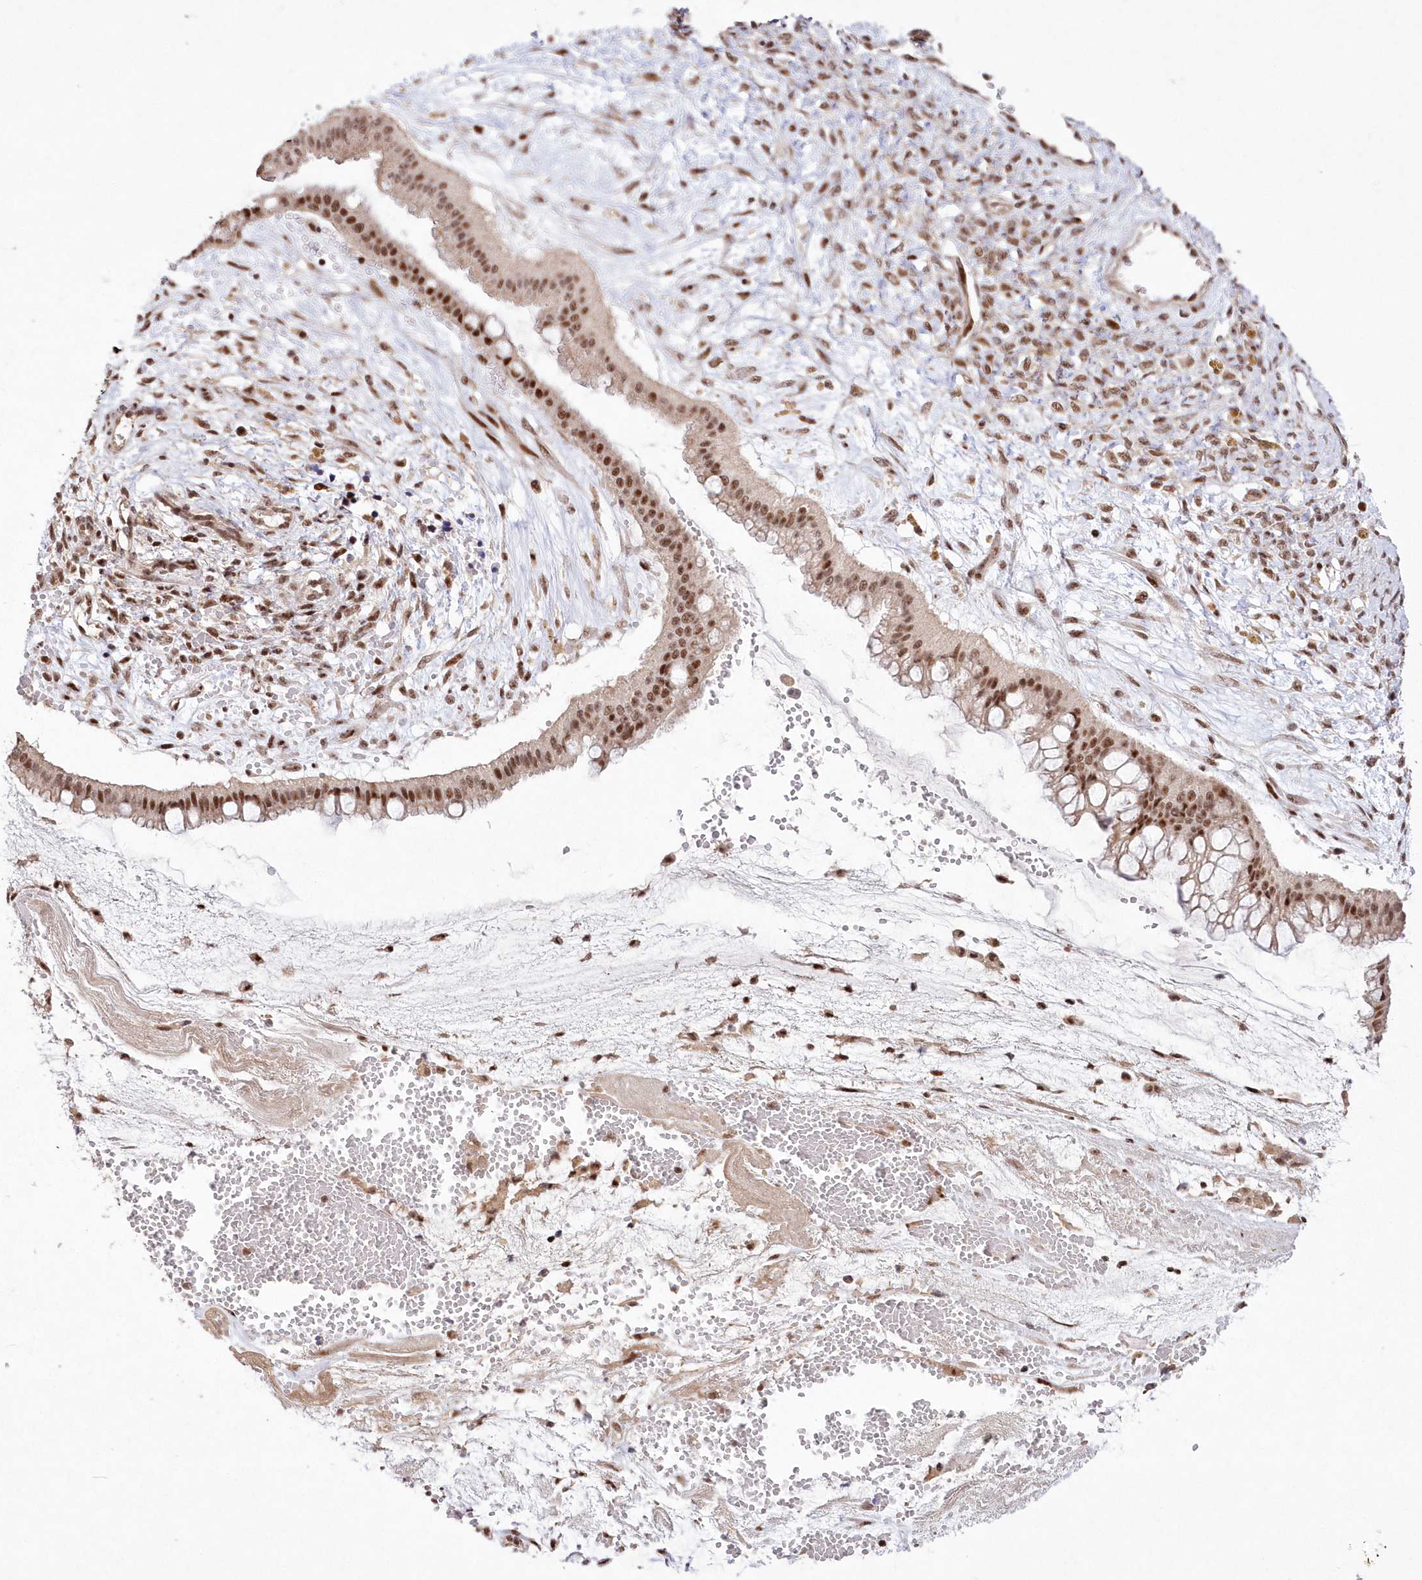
{"staining": {"intensity": "moderate", "quantity": ">75%", "location": "nuclear"}, "tissue": "ovarian cancer", "cell_type": "Tumor cells", "image_type": "cancer", "snomed": [{"axis": "morphology", "description": "Cystadenocarcinoma, mucinous, NOS"}, {"axis": "topography", "description": "Ovary"}], "caption": "Moderate nuclear expression for a protein is identified in approximately >75% of tumor cells of ovarian mucinous cystadenocarcinoma using IHC.", "gene": "WBP1L", "patient": {"sex": "female", "age": 73}}